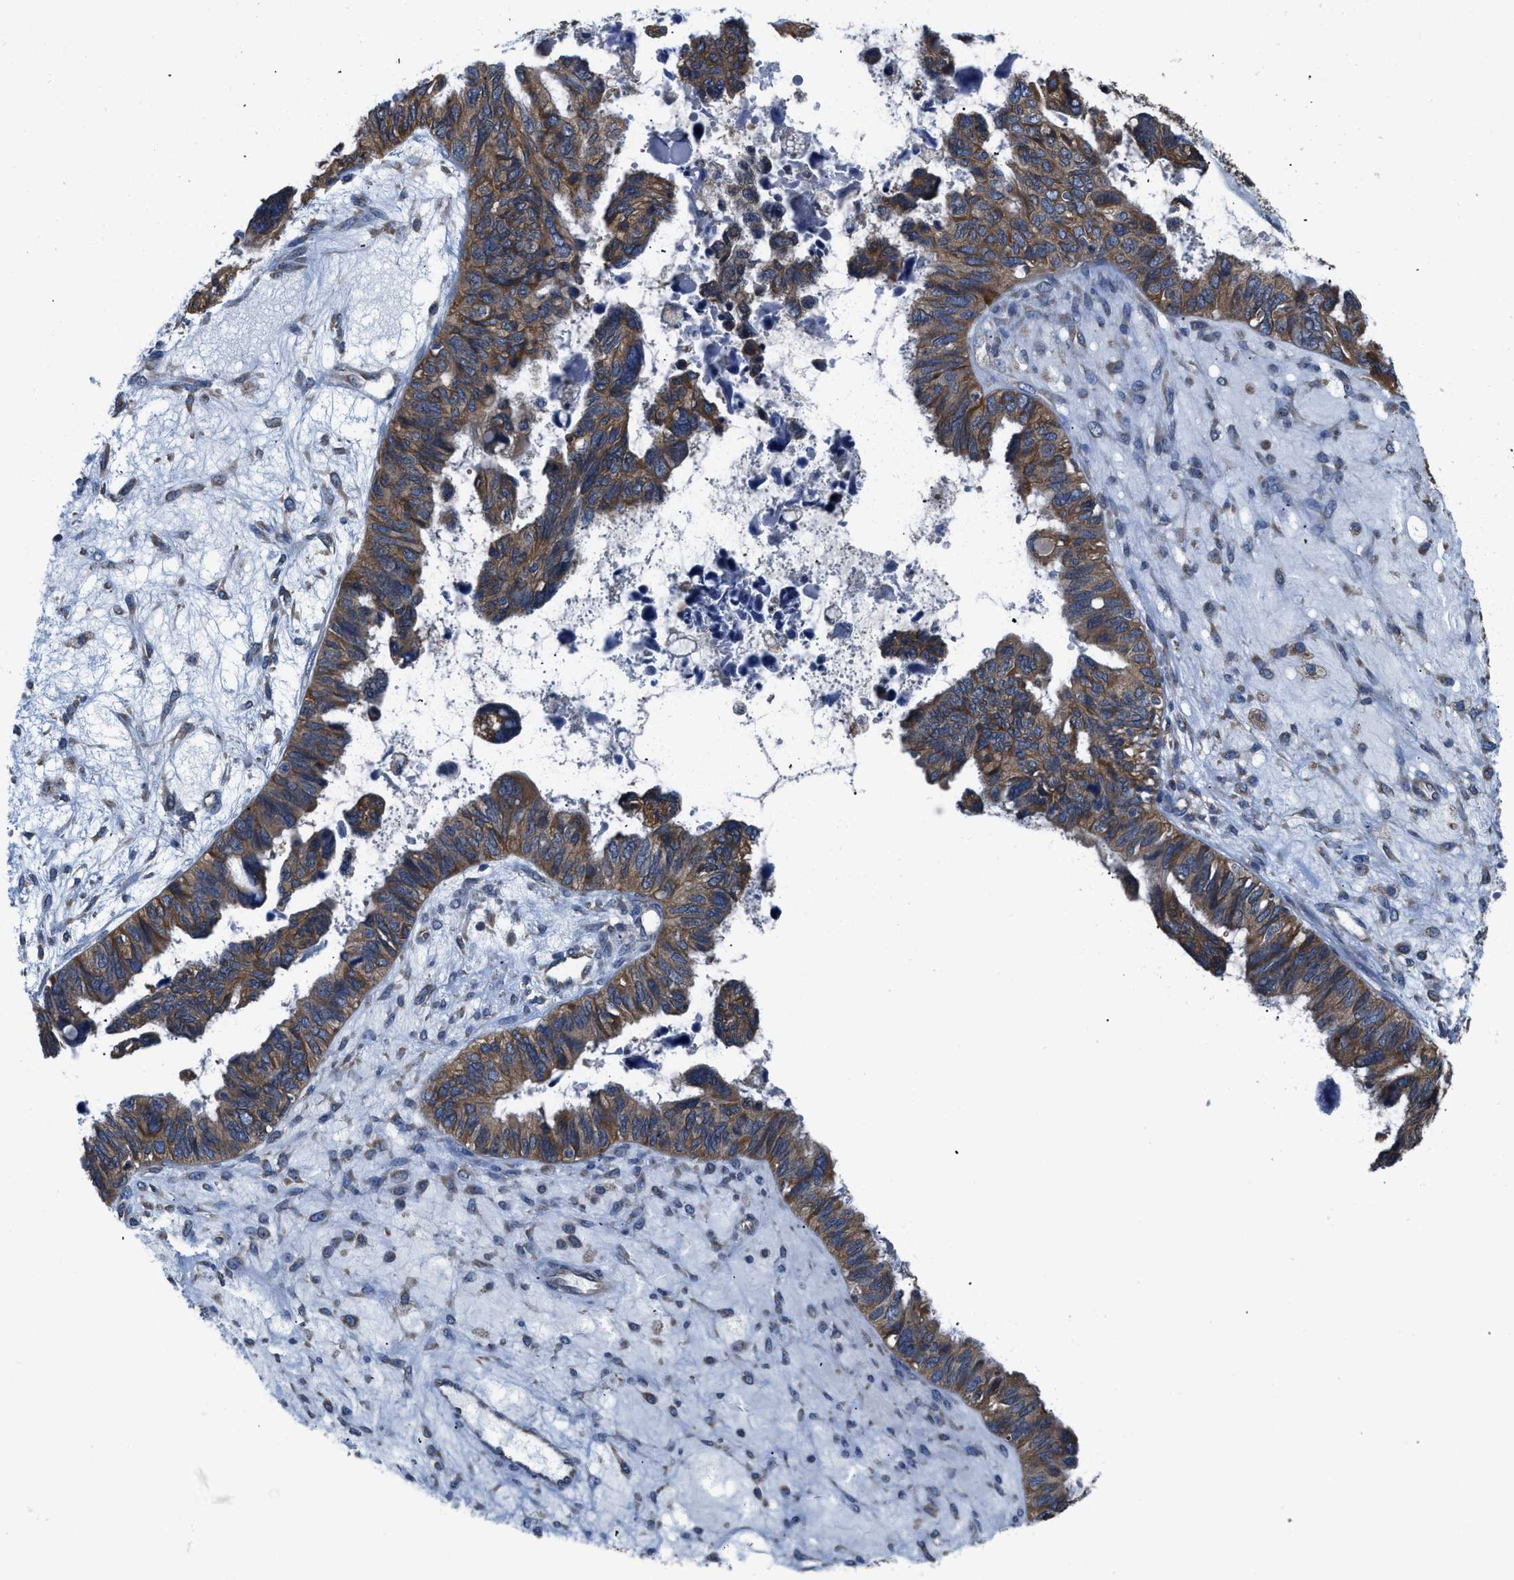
{"staining": {"intensity": "moderate", "quantity": ">75%", "location": "cytoplasmic/membranous"}, "tissue": "ovarian cancer", "cell_type": "Tumor cells", "image_type": "cancer", "snomed": [{"axis": "morphology", "description": "Cystadenocarcinoma, serous, NOS"}, {"axis": "topography", "description": "Ovary"}], "caption": "This is a photomicrograph of IHC staining of serous cystadenocarcinoma (ovarian), which shows moderate staining in the cytoplasmic/membranous of tumor cells.", "gene": "CEP128", "patient": {"sex": "female", "age": 79}}